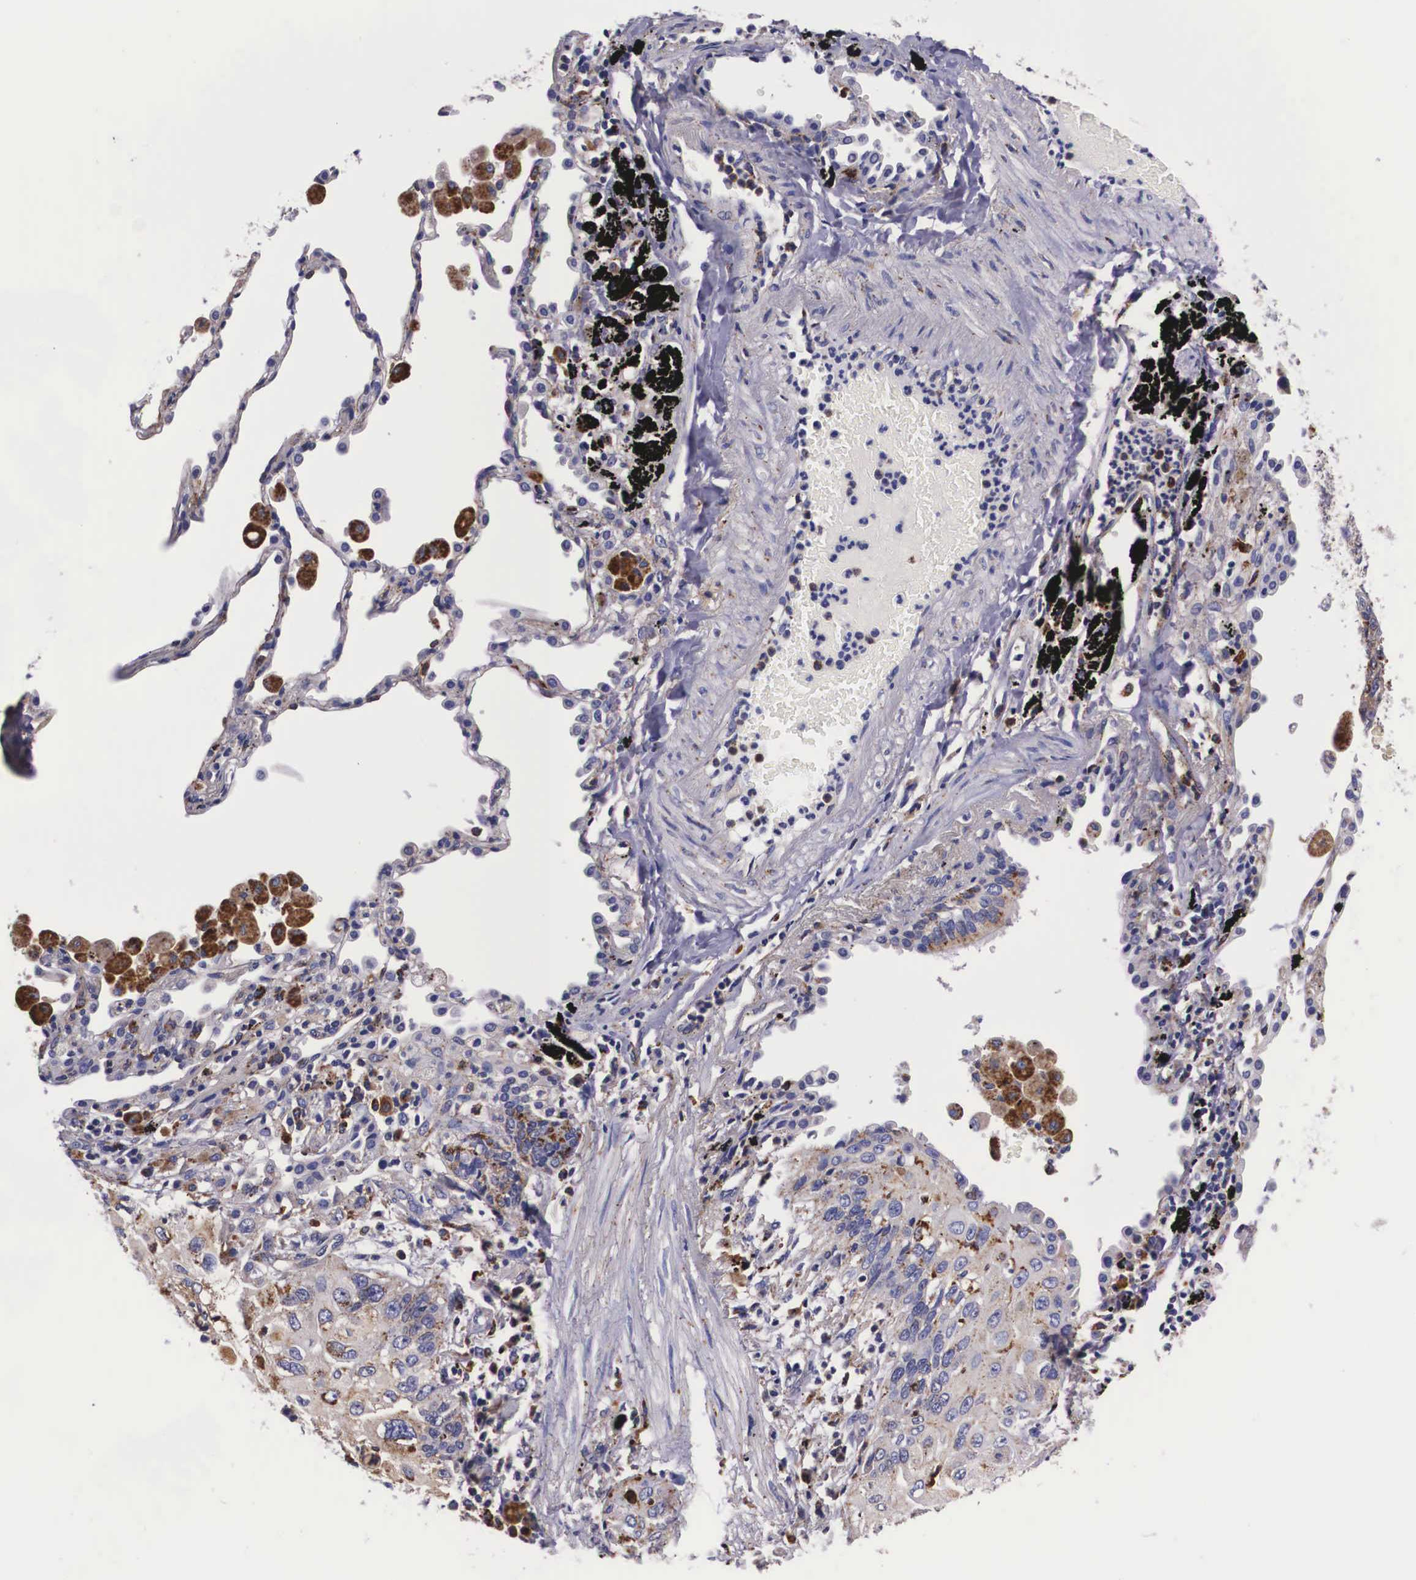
{"staining": {"intensity": "weak", "quantity": "25%-75%", "location": "cytoplasmic/membranous"}, "tissue": "lung cancer", "cell_type": "Tumor cells", "image_type": "cancer", "snomed": [{"axis": "morphology", "description": "Squamous cell carcinoma, NOS"}, {"axis": "topography", "description": "Lung"}], "caption": "This is a histology image of immunohistochemistry (IHC) staining of lung cancer (squamous cell carcinoma), which shows weak staining in the cytoplasmic/membranous of tumor cells.", "gene": "NAGA", "patient": {"sex": "male", "age": 71}}